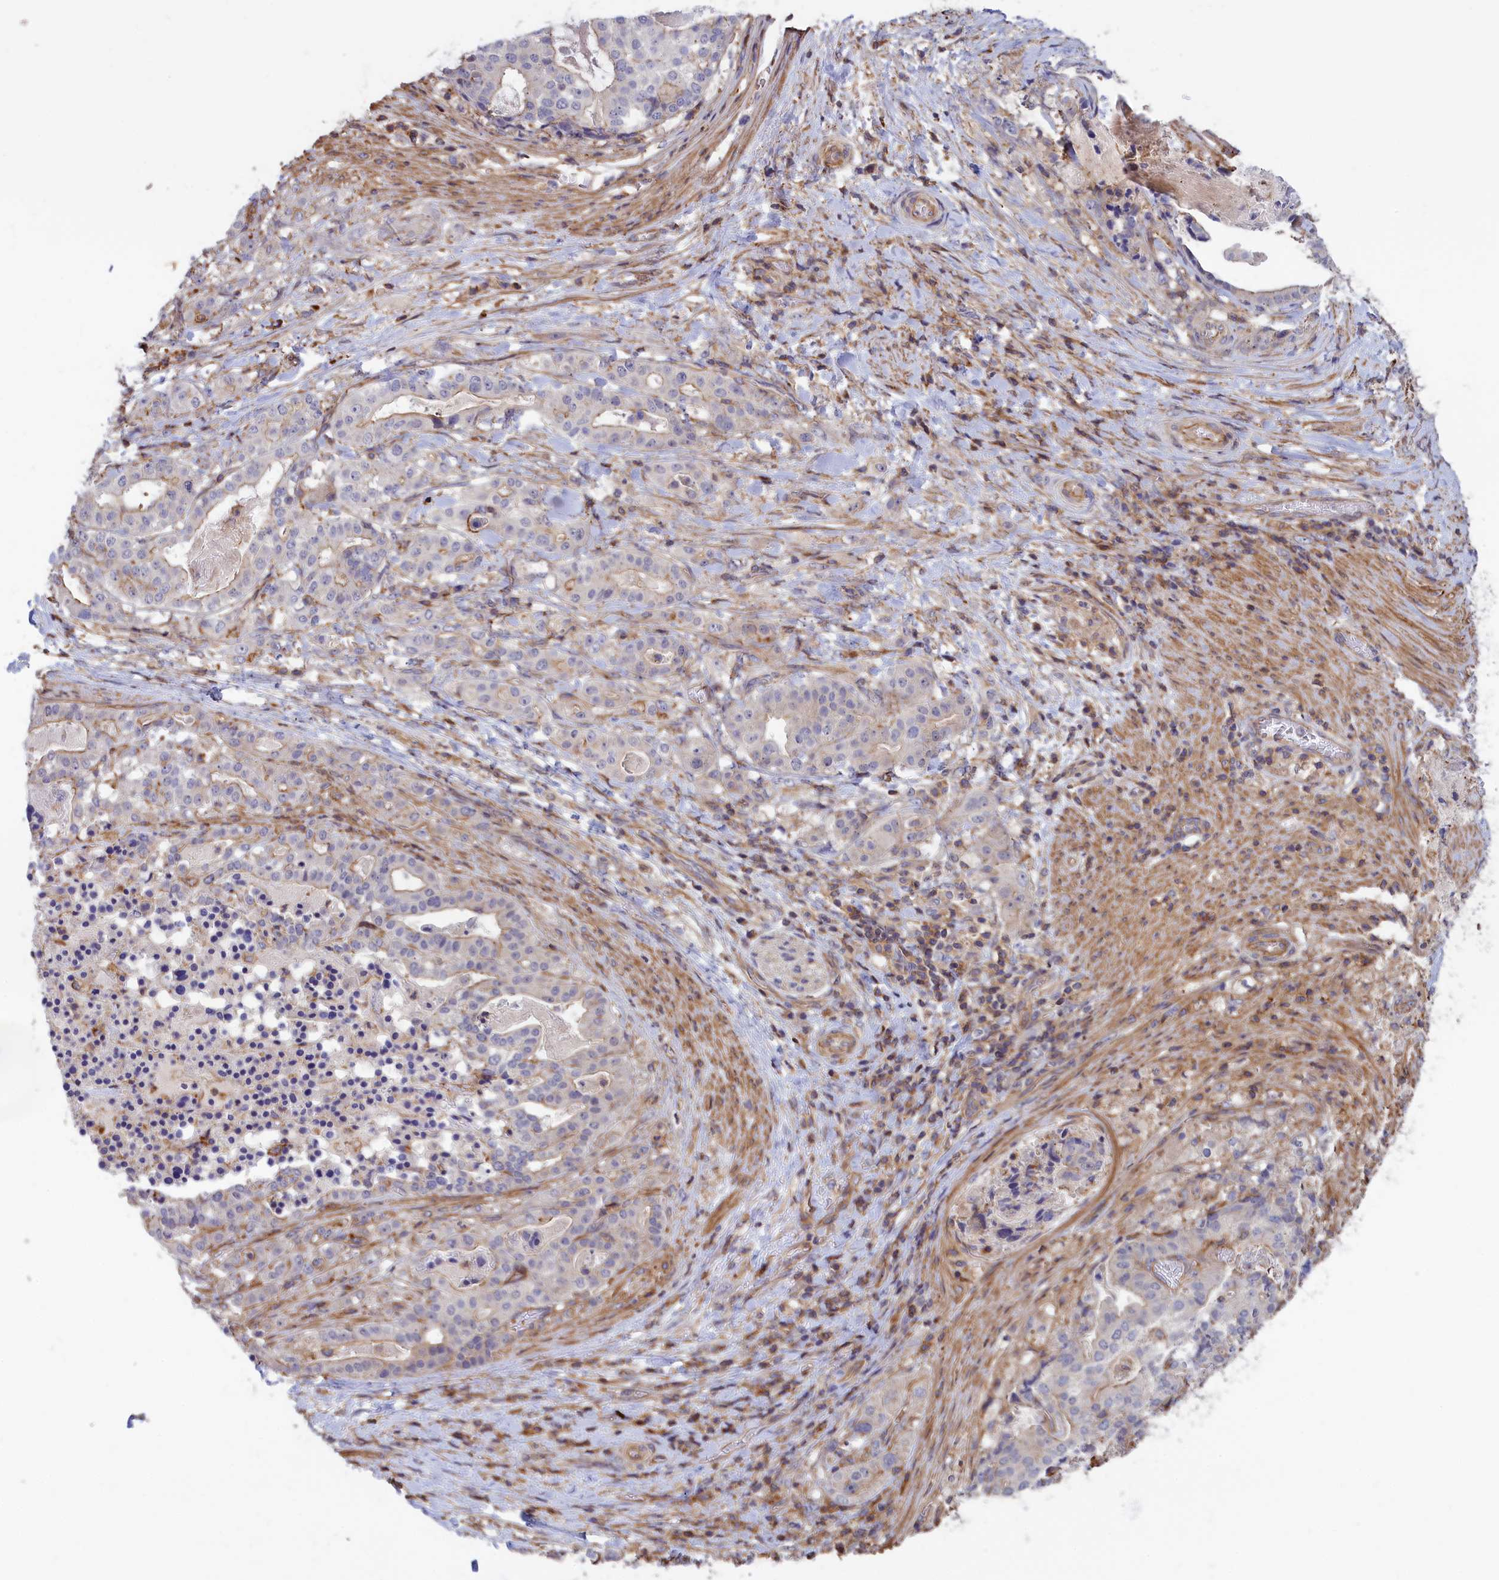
{"staining": {"intensity": "negative", "quantity": "none", "location": "none"}, "tissue": "stomach cancer", "cell_type": "Tumor cells", "image_type": "cancer", "snomed": [{"axis": "morphology", "description": "Adenocarcinoma, NOS"}, {"axis": "topography", "description": "Stomach"}], "caption": "A micrograph of human stomach cancer is negative for staining in tumor cells.", "gene": "ANKRD27", "patient": {"sex": "male", "age": 48}}